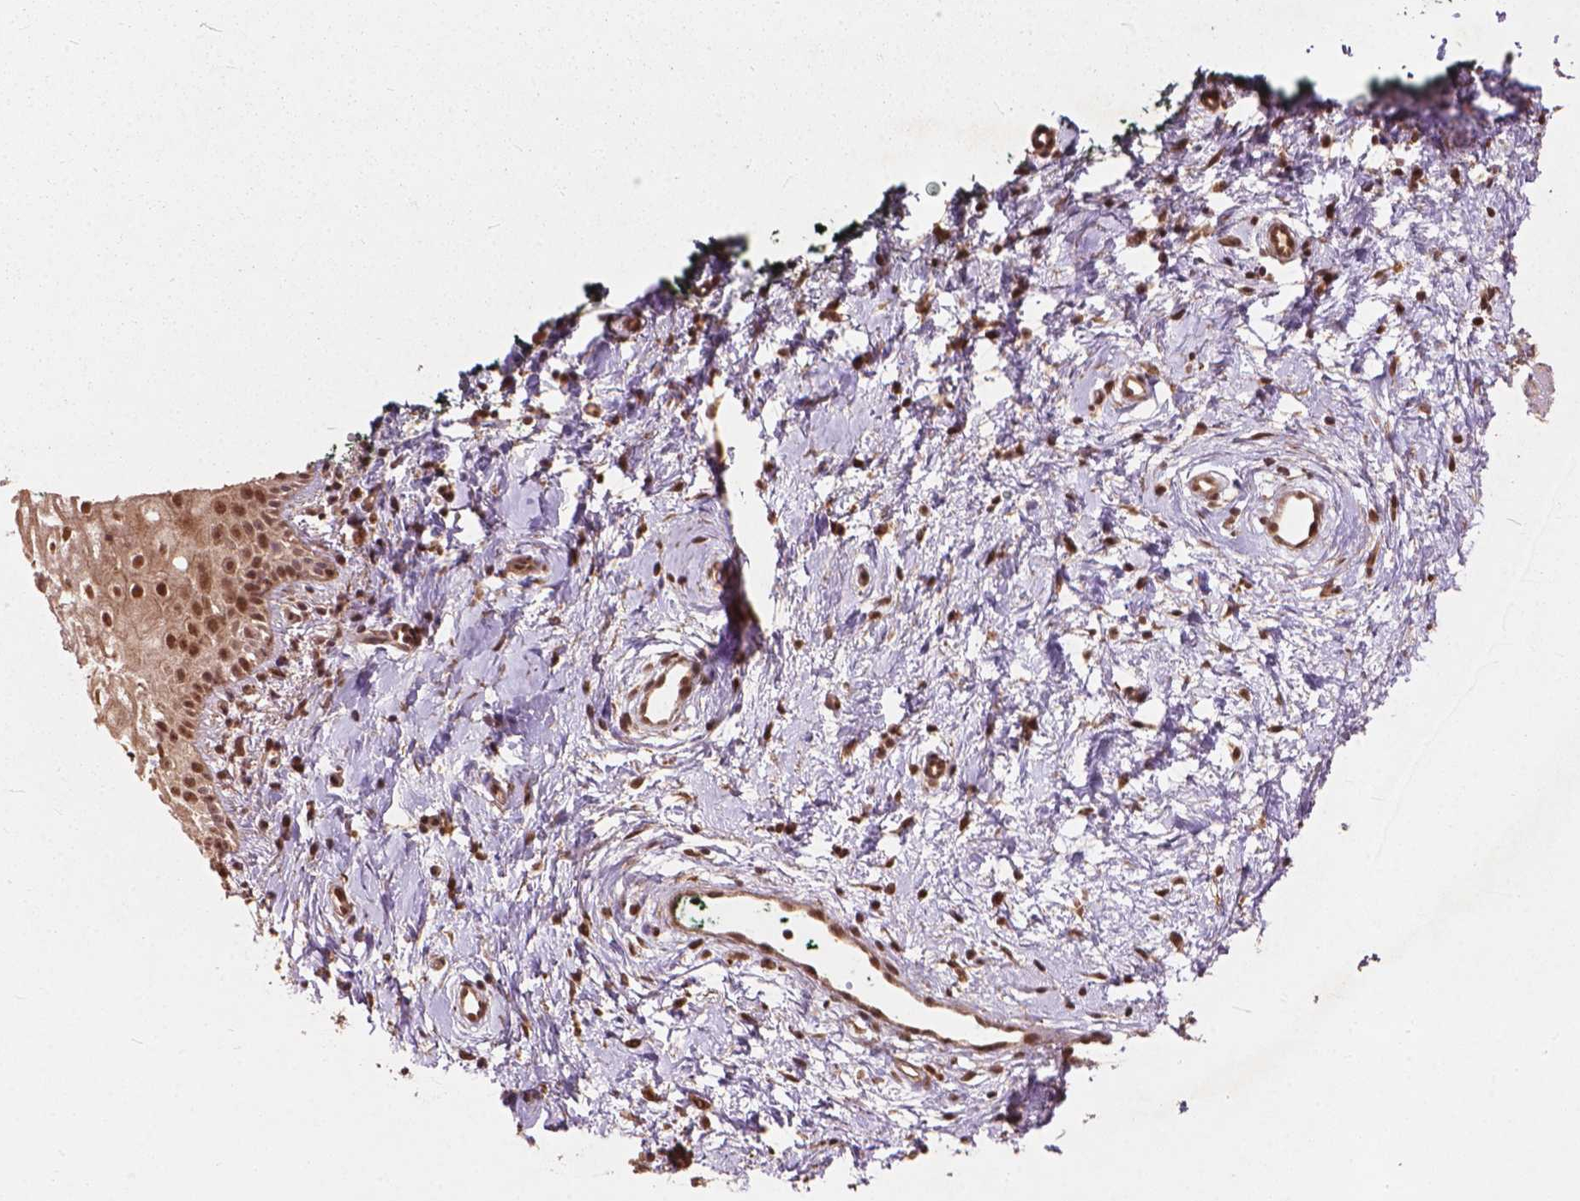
{"staining": {"intensity": "moderate", "quantity": ">75%", "location": "nuclear"}, "tissue": "vagina", "cell_type": "Squamous epithelial cells", "image_type": "normal", "snomed": [{"axis": "morphology", "description": "Normal tissue, NOS"}, {"axis": "topography", "description": "Vagina"}], "caption": "DAB immunohistochemical staining of normal vagina reveals moderate nuclear protein positivity in about >75% of squamous epithelial cells. The staining is performed using DAB brown chromogen to label protein expression. The nuclei are counter-stained blue using hematoxylin.", "gene": "SSU72", "patient": {"sex": "female", "age": 47}}